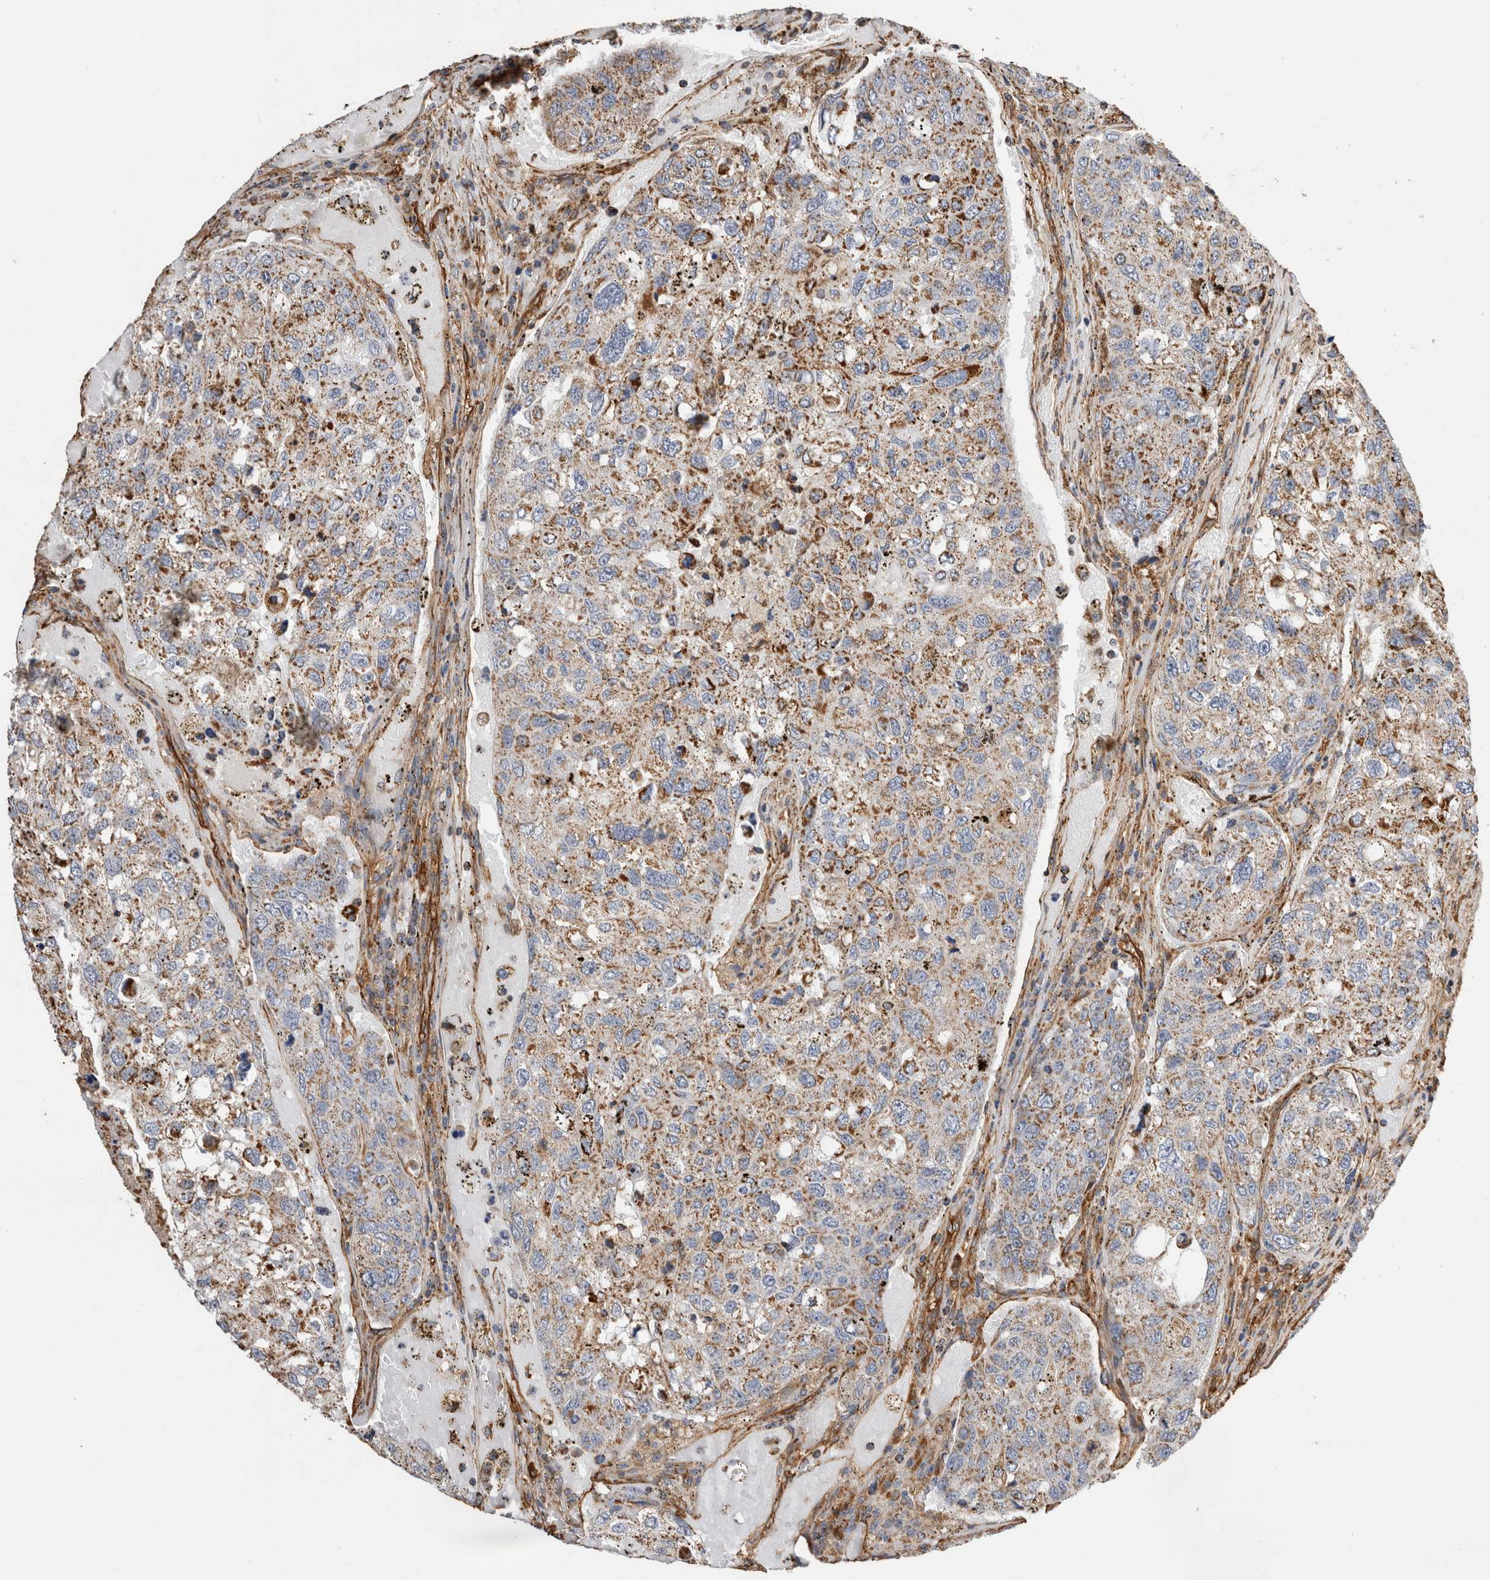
{"staining": {"intensity": "moderate", "quantity": ">75%", "location": "cytoplasmic/membranous"}, "tissue": "urothelial cancer", "cell_type": "Tumor cells", "image_type": "cancer", "snomed": [{"axis": "morphology", "description": "Urothelial carcinoma, High grade"}, {"axis": "topography", "description": "Lymph node"}, {"axis": "topography", "description": "Urinary bladder"}], "caption": "Immunohistochemistry (IHC) of human urothelial cancer displays medium levels of moderate cytoplasmic/membranous positivity in approximately >75% of tumor cells. (Stains: DAB in brown, nuclei in blue, Microscopy: brightfield microscopy at high magnification).", "gene": "ZNF397", "patient": {"sex": "male", "age": 51}}